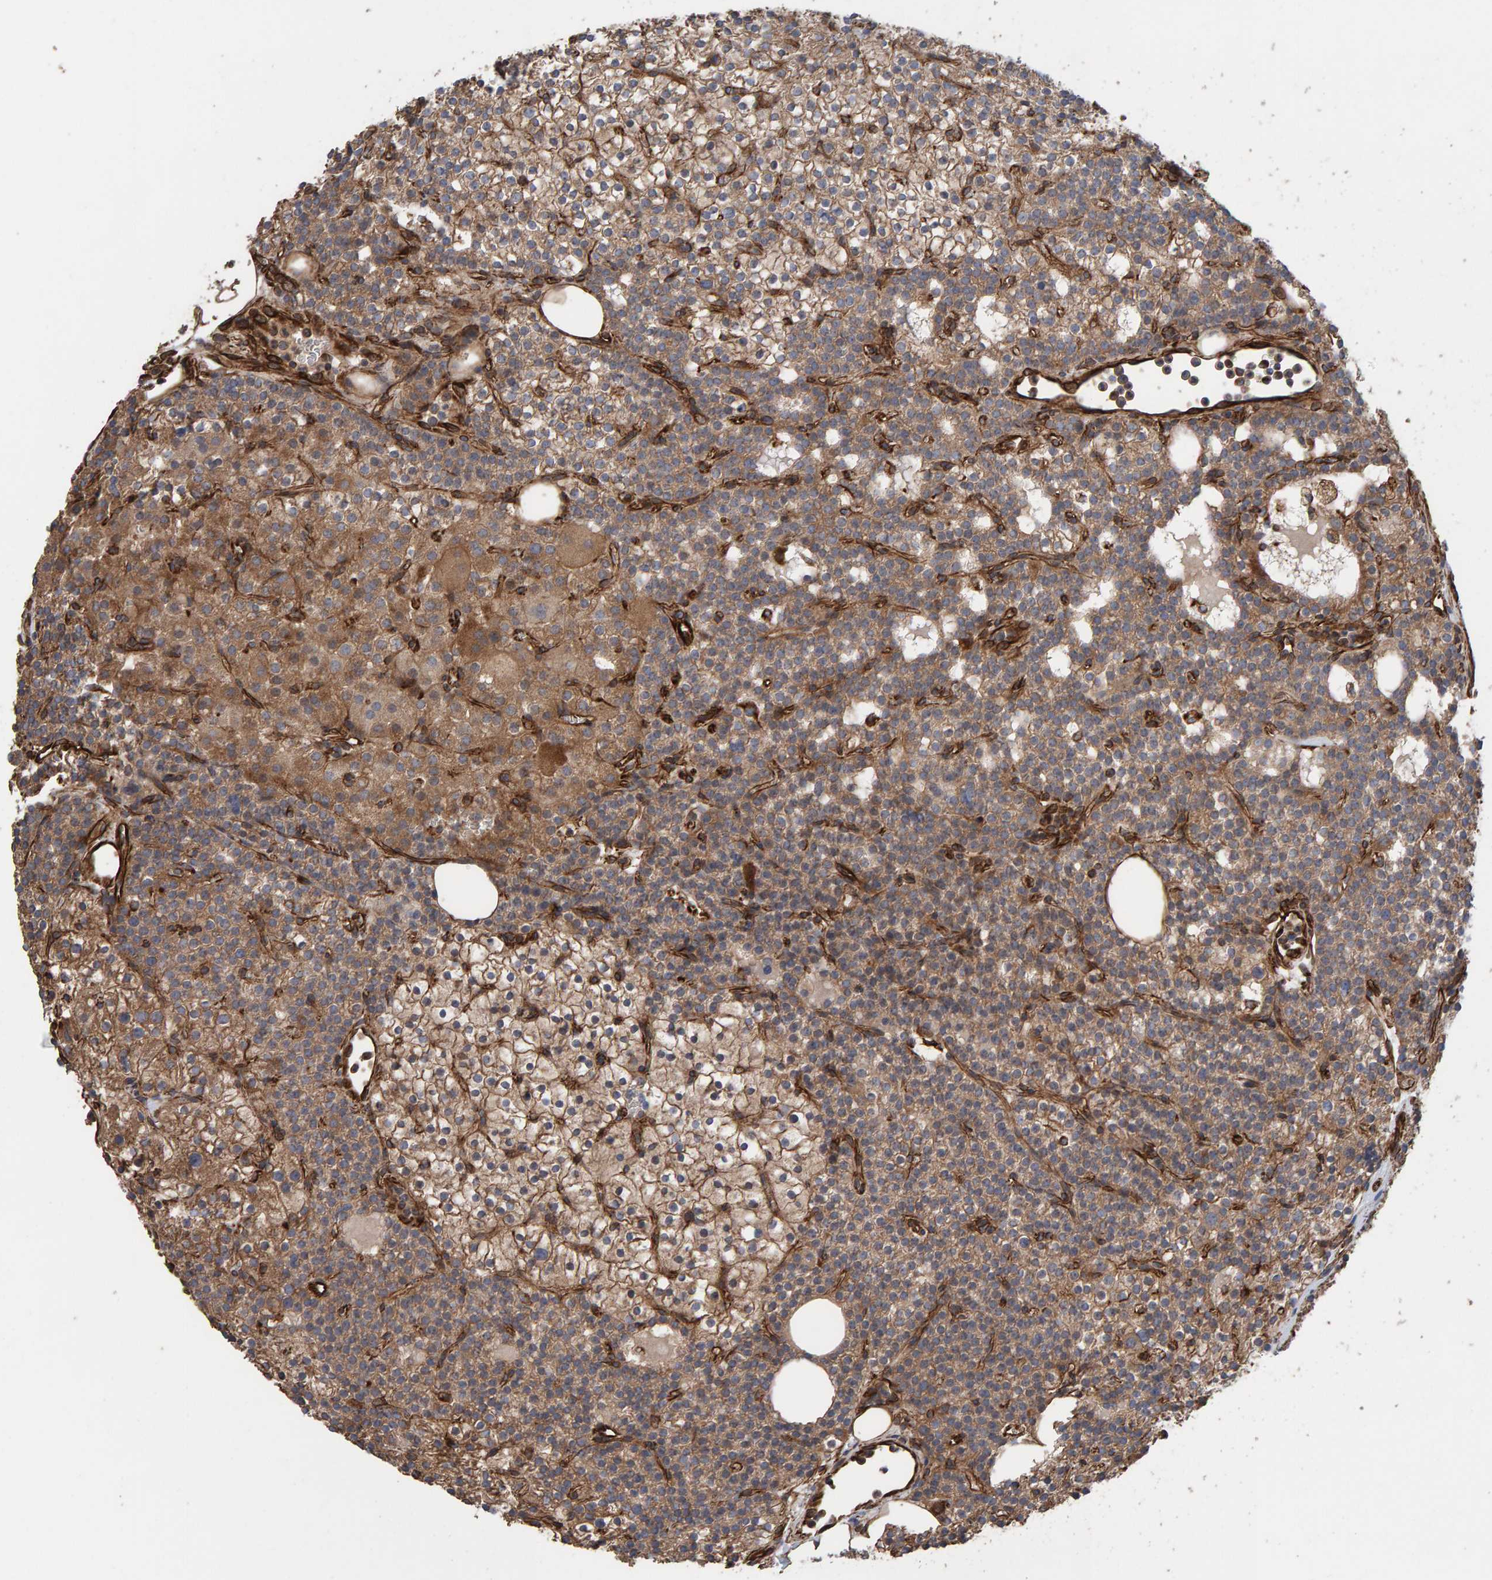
{"staining": {"intensity": "moderate", "quantity": ">75%", "location": "cytoplasmic/membranous"}, "tissue": "parathyroid gland", "cell_type": "Glandular cells", "image_type": "normal", "snomed": [{"axis": "morphology", "description": "Normal tissue, NOS"}, {"axis": "morphology", "description": "Adenoma, NOS"}, {"axis": "topography", "description": "Parathyroid gland"}], "caption": "Parathyroid gland stained for a protein (brown) demonstrates moderate cytoplasmic/membranous positive staining in approximately >75% of glandular cells.", "gene": "ZNF347", "patient": {"sex": "female", "age": 74}}